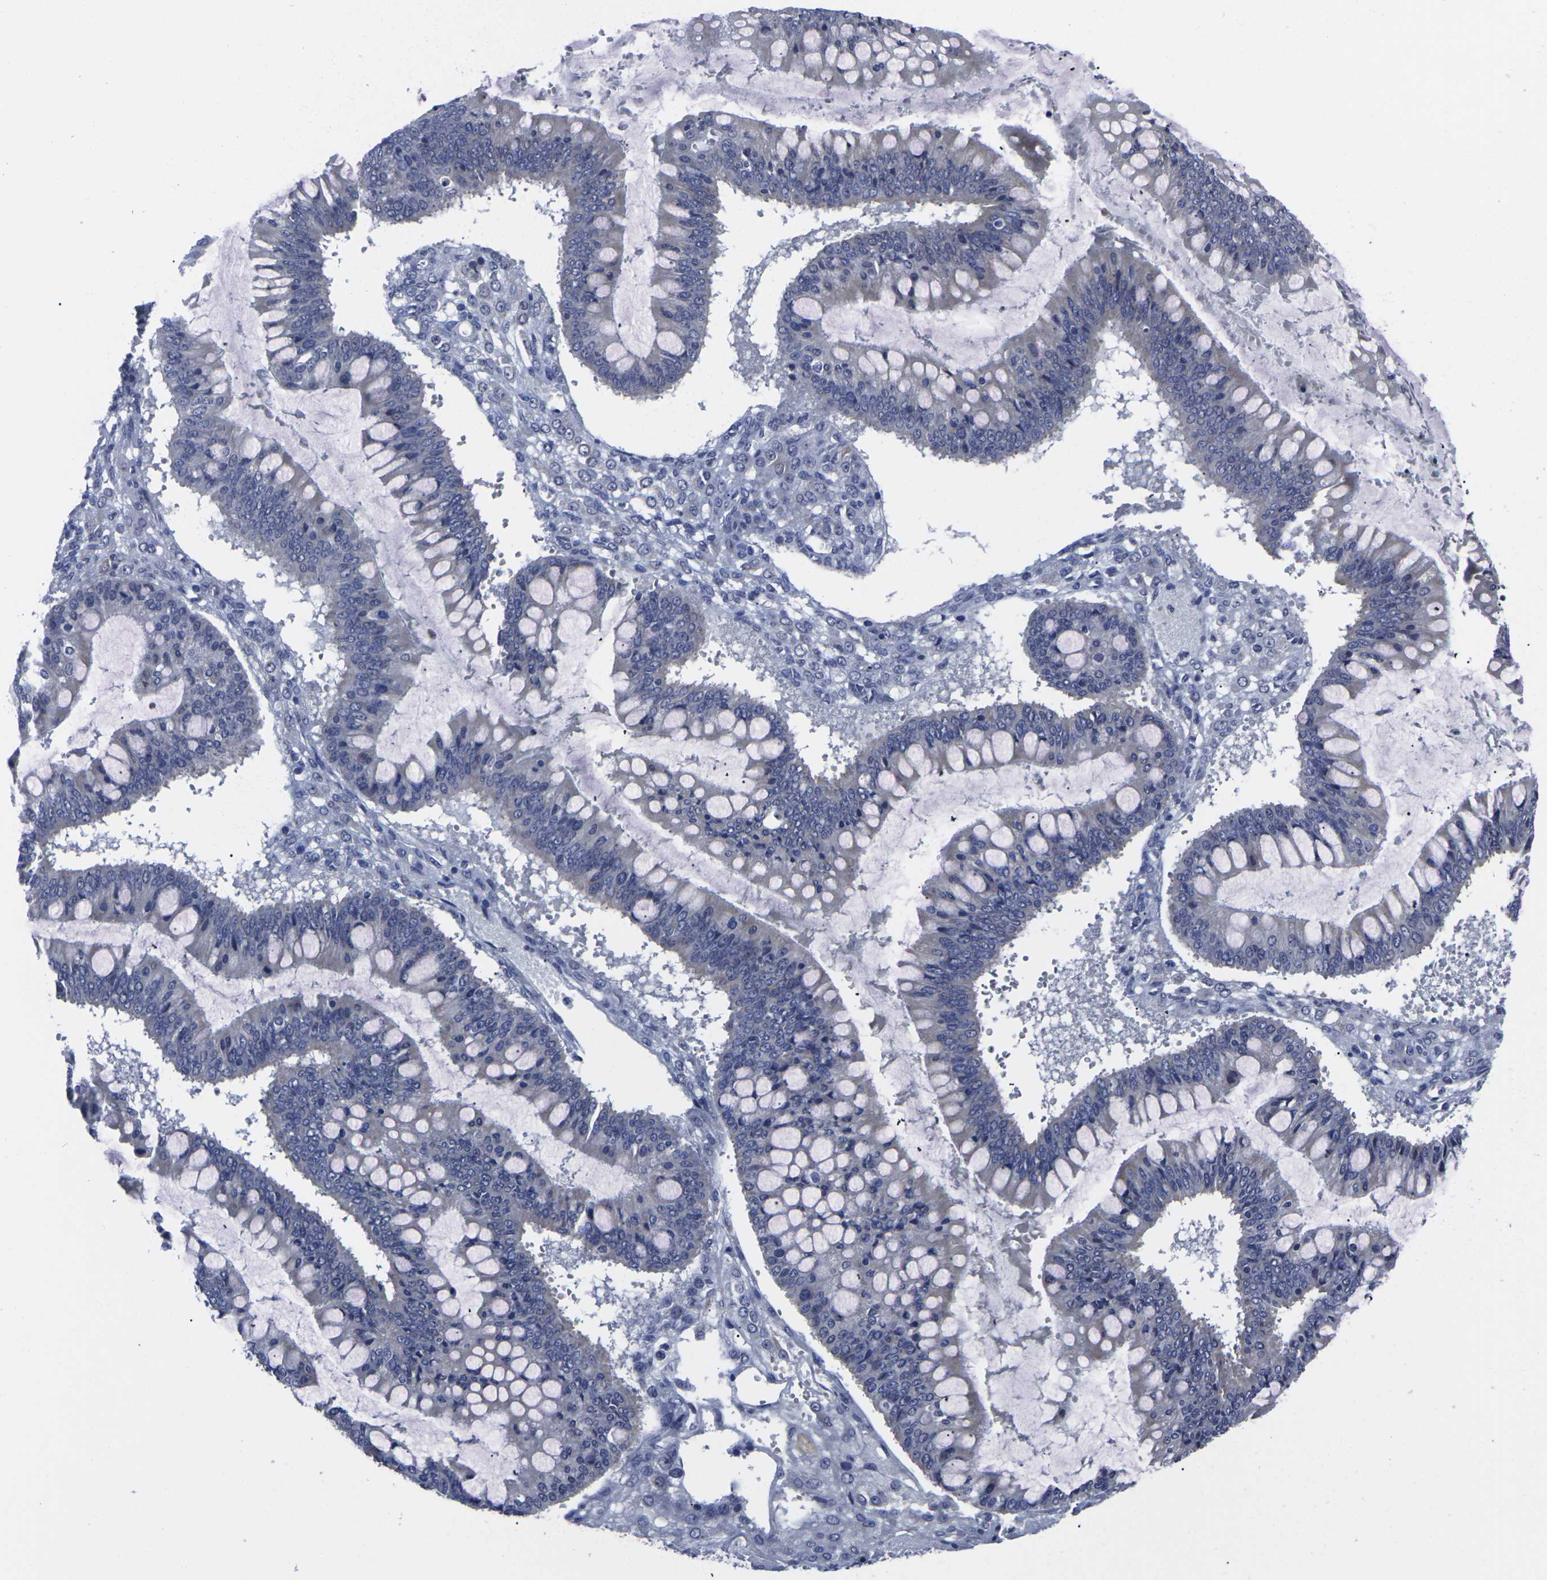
{"staining": {"intensity": "negative", "quantity": "none", "location": "none"}, "tissue": "ovarian cancer", "cell_type": "Tumor cells", "image_type": "cancer", "snomed": [{"axis": "morphology", "description": "Cystadenocarcinoma, mucinous, NOS"}, {"axis": "topography", "description": "Ovary"}], "caption": "DAB immunohistochemical staining of human ovarian cancer (mucinous cystadenocarcinoma) shows no significant positivity in tumor cells.", "gene": "MSANTD4", "patient": {"sex": "female", "age": 73}}